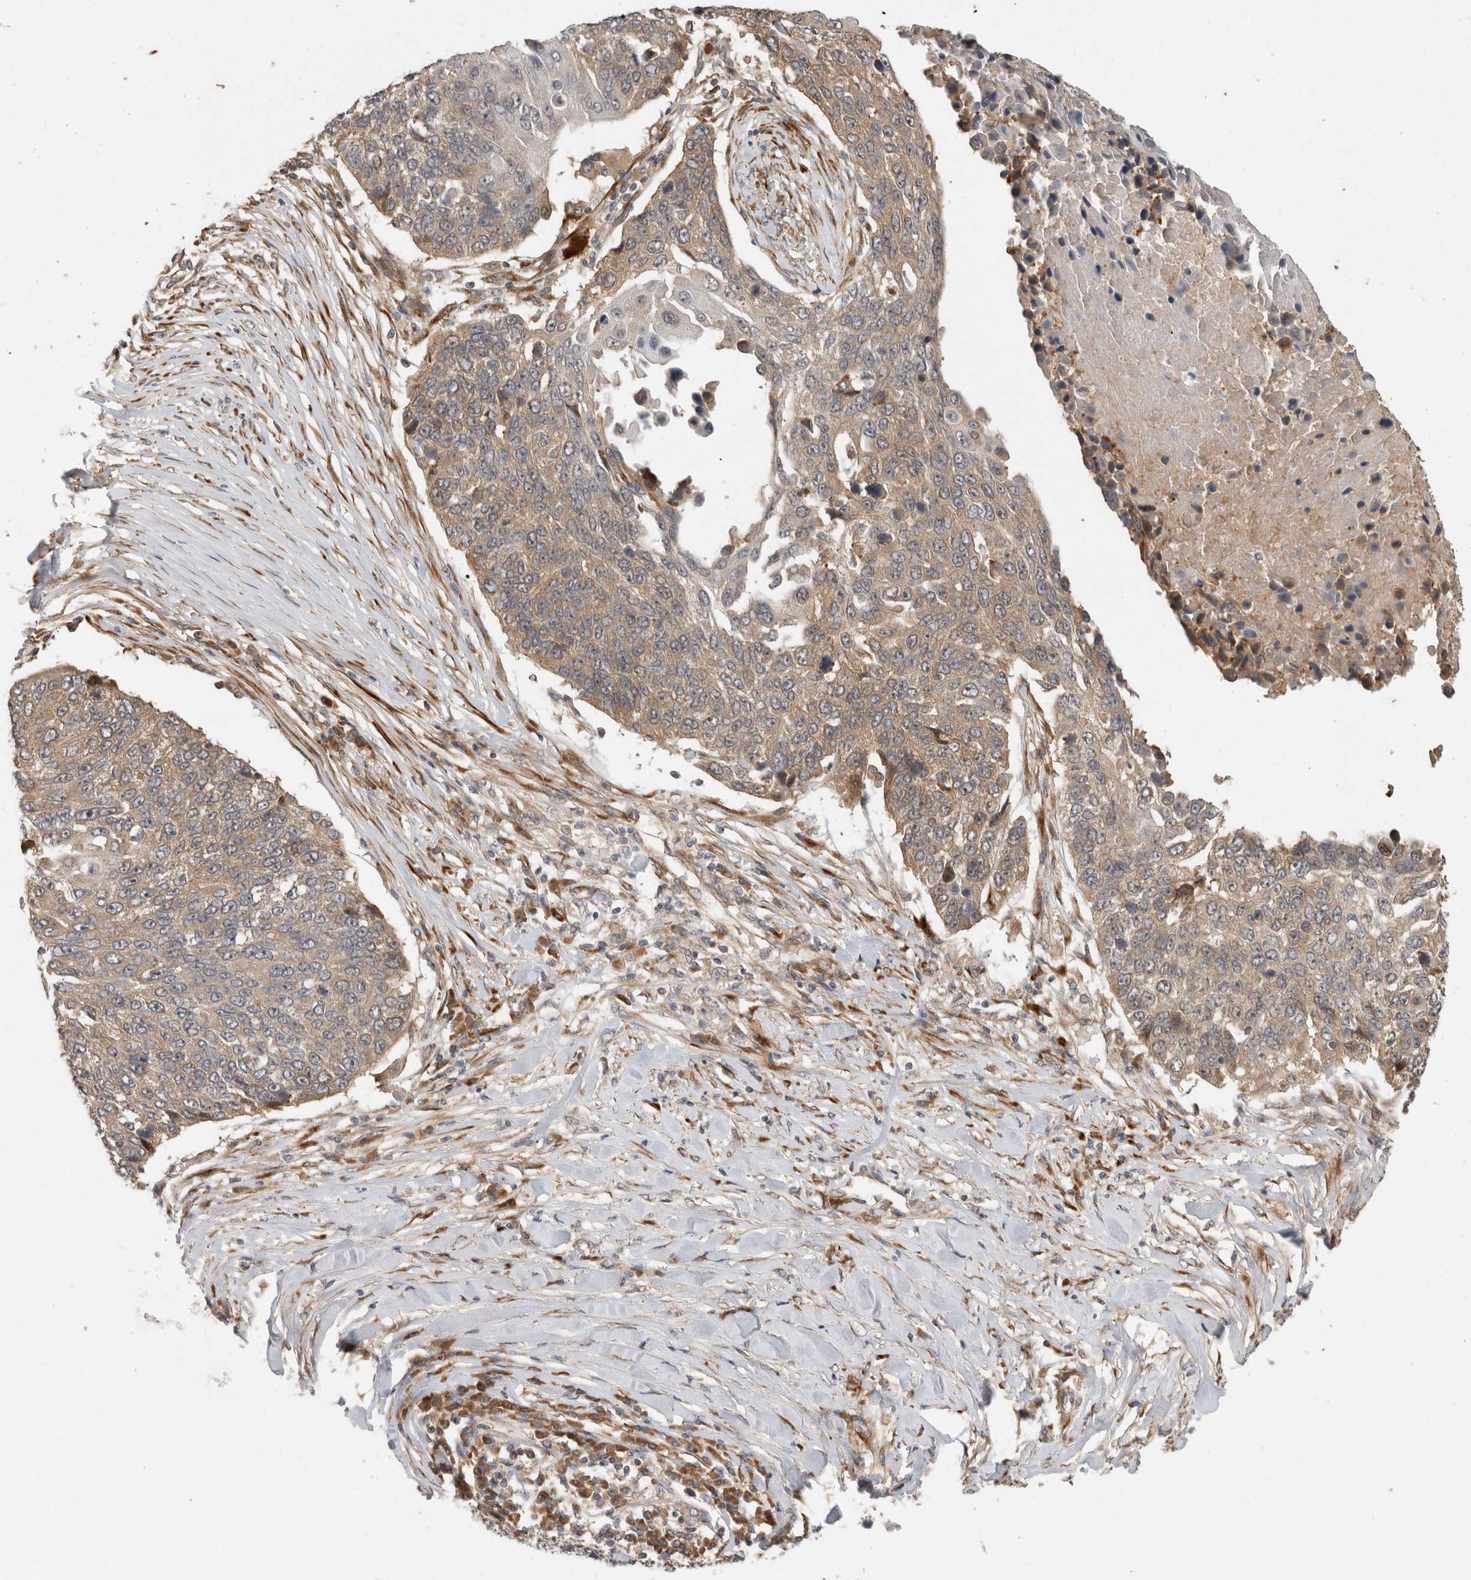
{"staining": {"intensity": "weak", "quantity": ">75%", "location": "cytoplasmic/membranous"}, "tissue": "lung cancer", "cell_type": "Tumor cells", "image_type": "cancer", "snomed": [{"axis": "morphology", "description": "Squamous cell carcinoma, NOS"}, {"axis": "topography", "description": "Lung"}], "caption": "IHC micrograph of lung cancer (squamous cell carcinoma) stained for a protein (brown), which shows low levels of weak cytoplasmic/membranous positivity in approximately >75% of tumor cells.", "gene": "PCDHB15", "patient": {"sex": "male", "age": 66}}